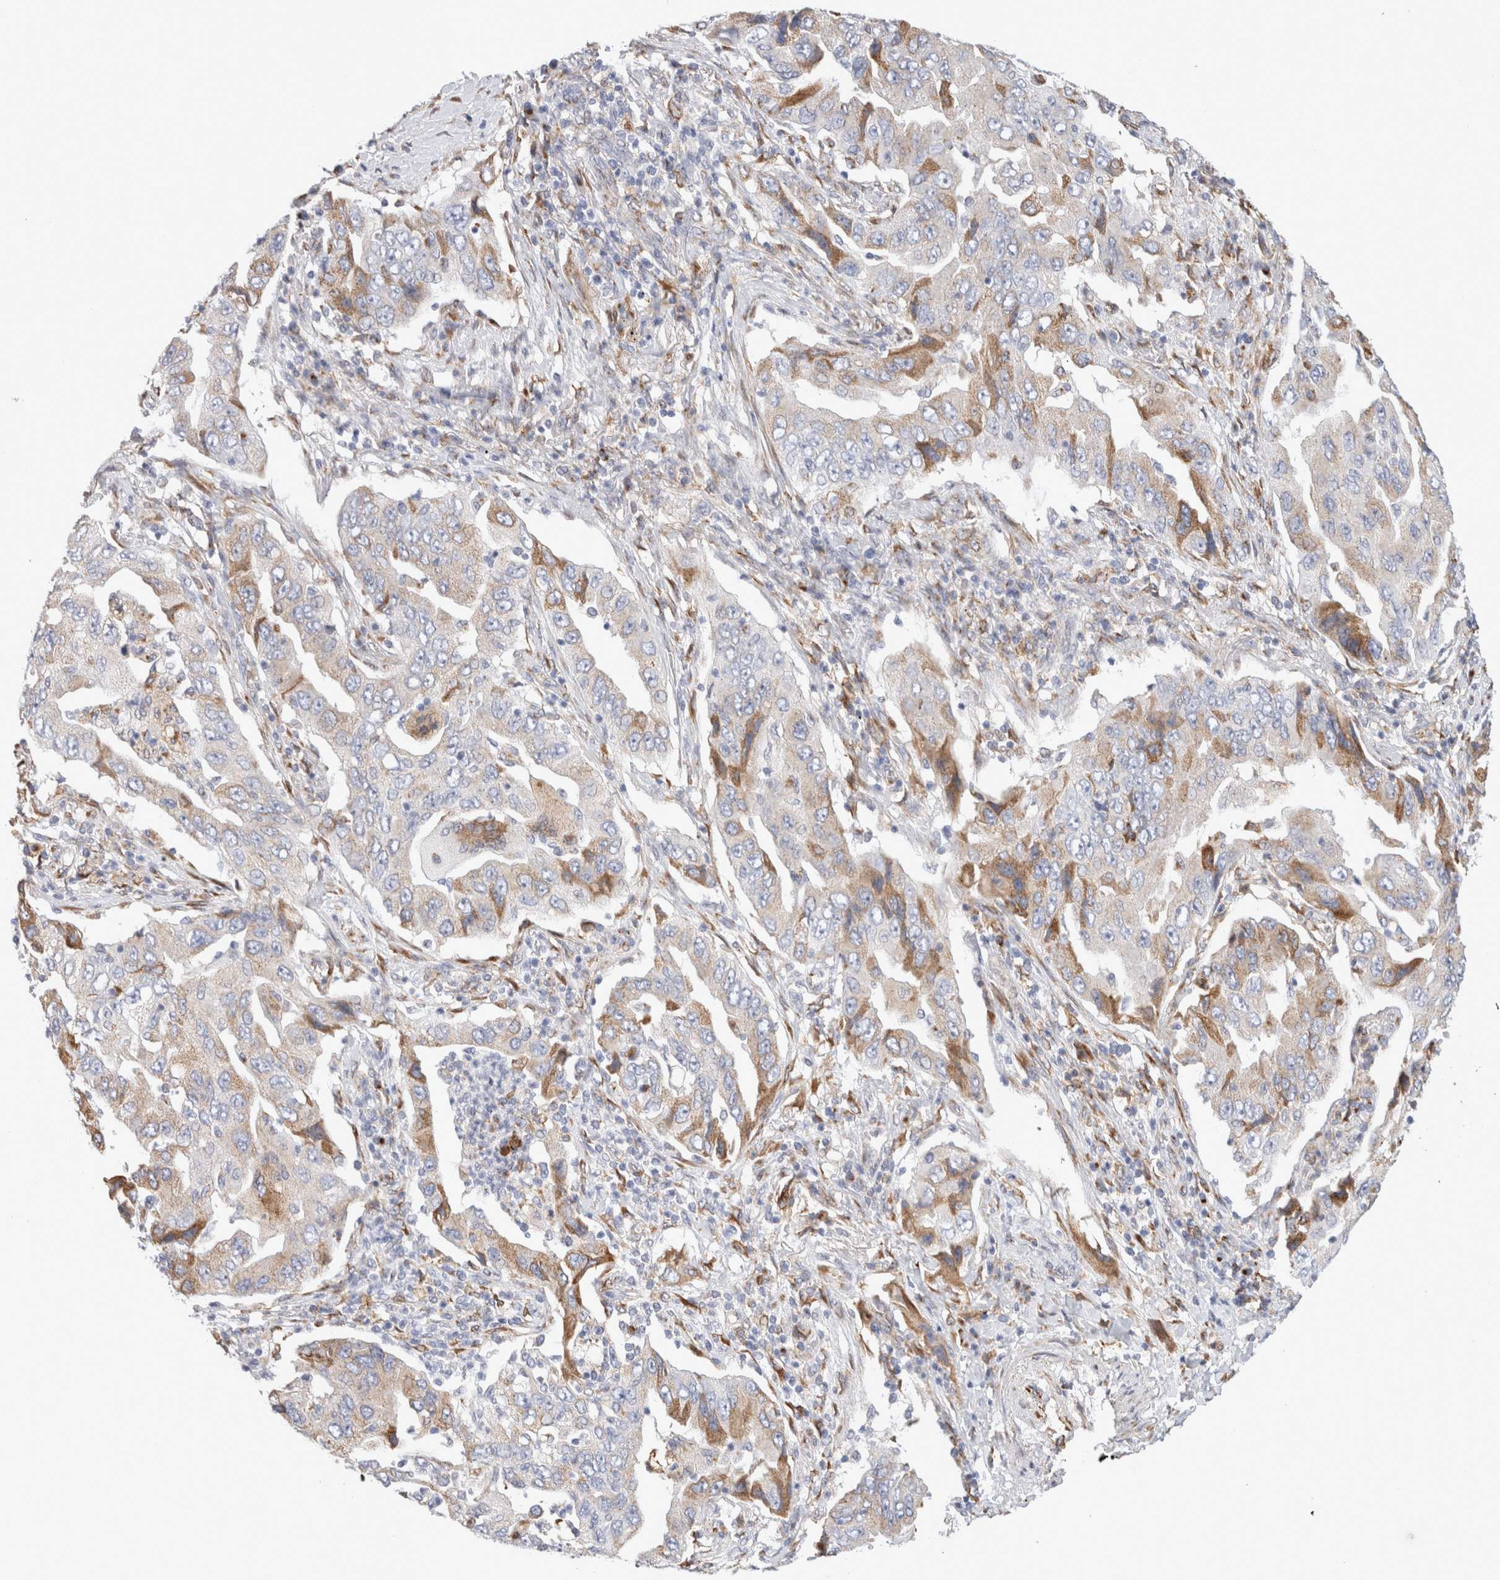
{"staining": {"intensity": "moderate", "quantity": "<25%", "location": "cytoplasmic/membranous"}, "tissue": "lung cancer", "cell_type": "Tumor cells", "image_type": "cancer", "snomed": [{"axis": "morphology", "description": "Adenocarcinoma, NOS"}, {"axis": "topography", "description": "Lung"}], "caption": "Adenocarcinoma (lung) stained with a protein marker reveals moderate staining in tumor cells.", "gene": "MCFD2", "patient": {"sex": "female", "age": 65}}